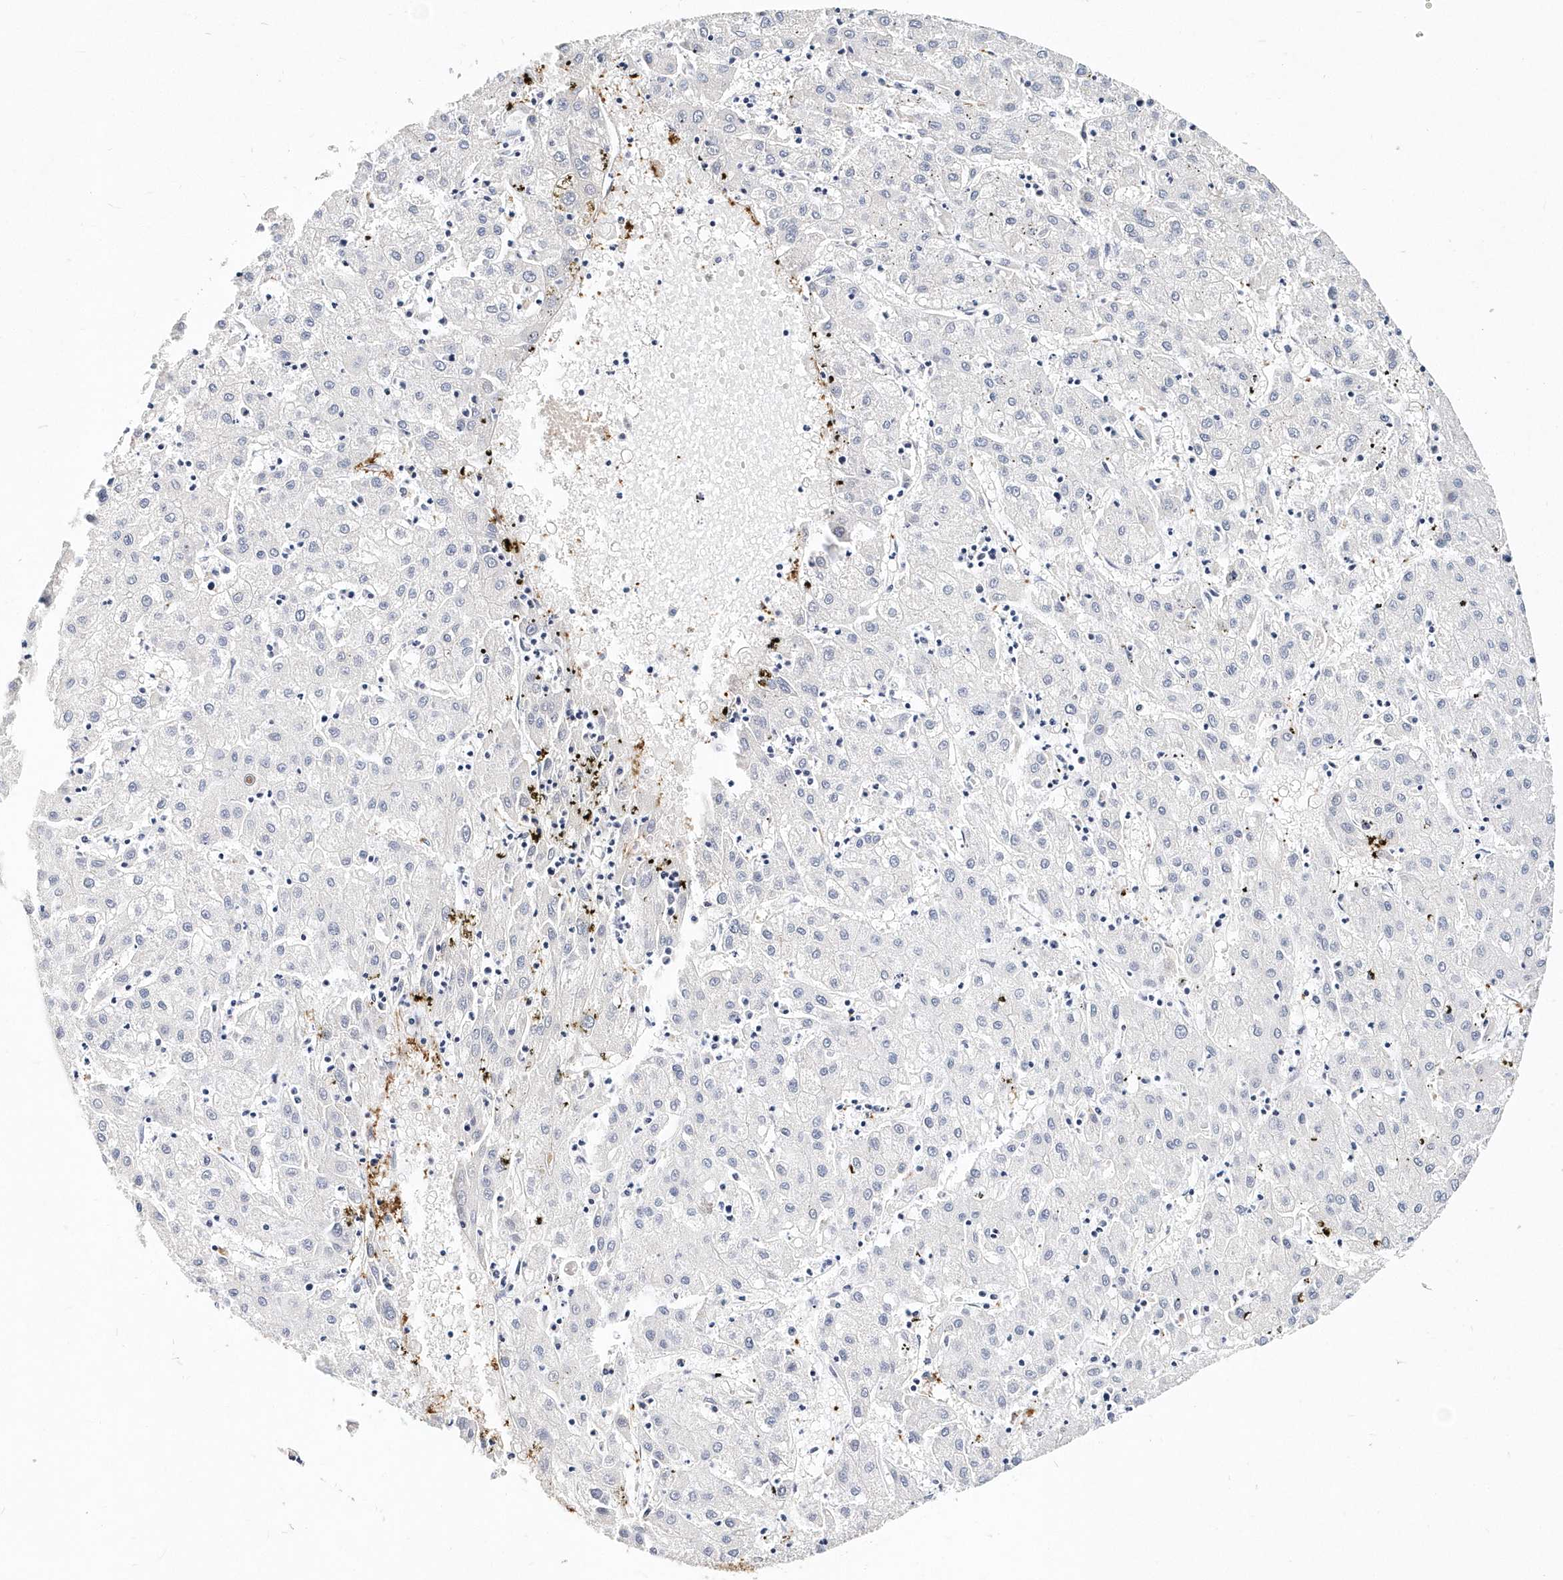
{"staining": {"intensity": "negative", "quantity": "none", "location": "none"}, "tissue": "liver cancer", "cell_type": "Tumor cells", "image_type": "cancer", "snomed": [{"axis": "morphology", "description": "Carcinoma, Hepatocellular, NOS"}, {"axis": "topography", "description": "Liver"}], "caption": "Immunohistochemical staining of human hepatocellular carcinoma (liver) exhibits no significant staining in tumor cells.", "gene": "ITGA2B", "patient": {"sex": "male", "age": 72}}